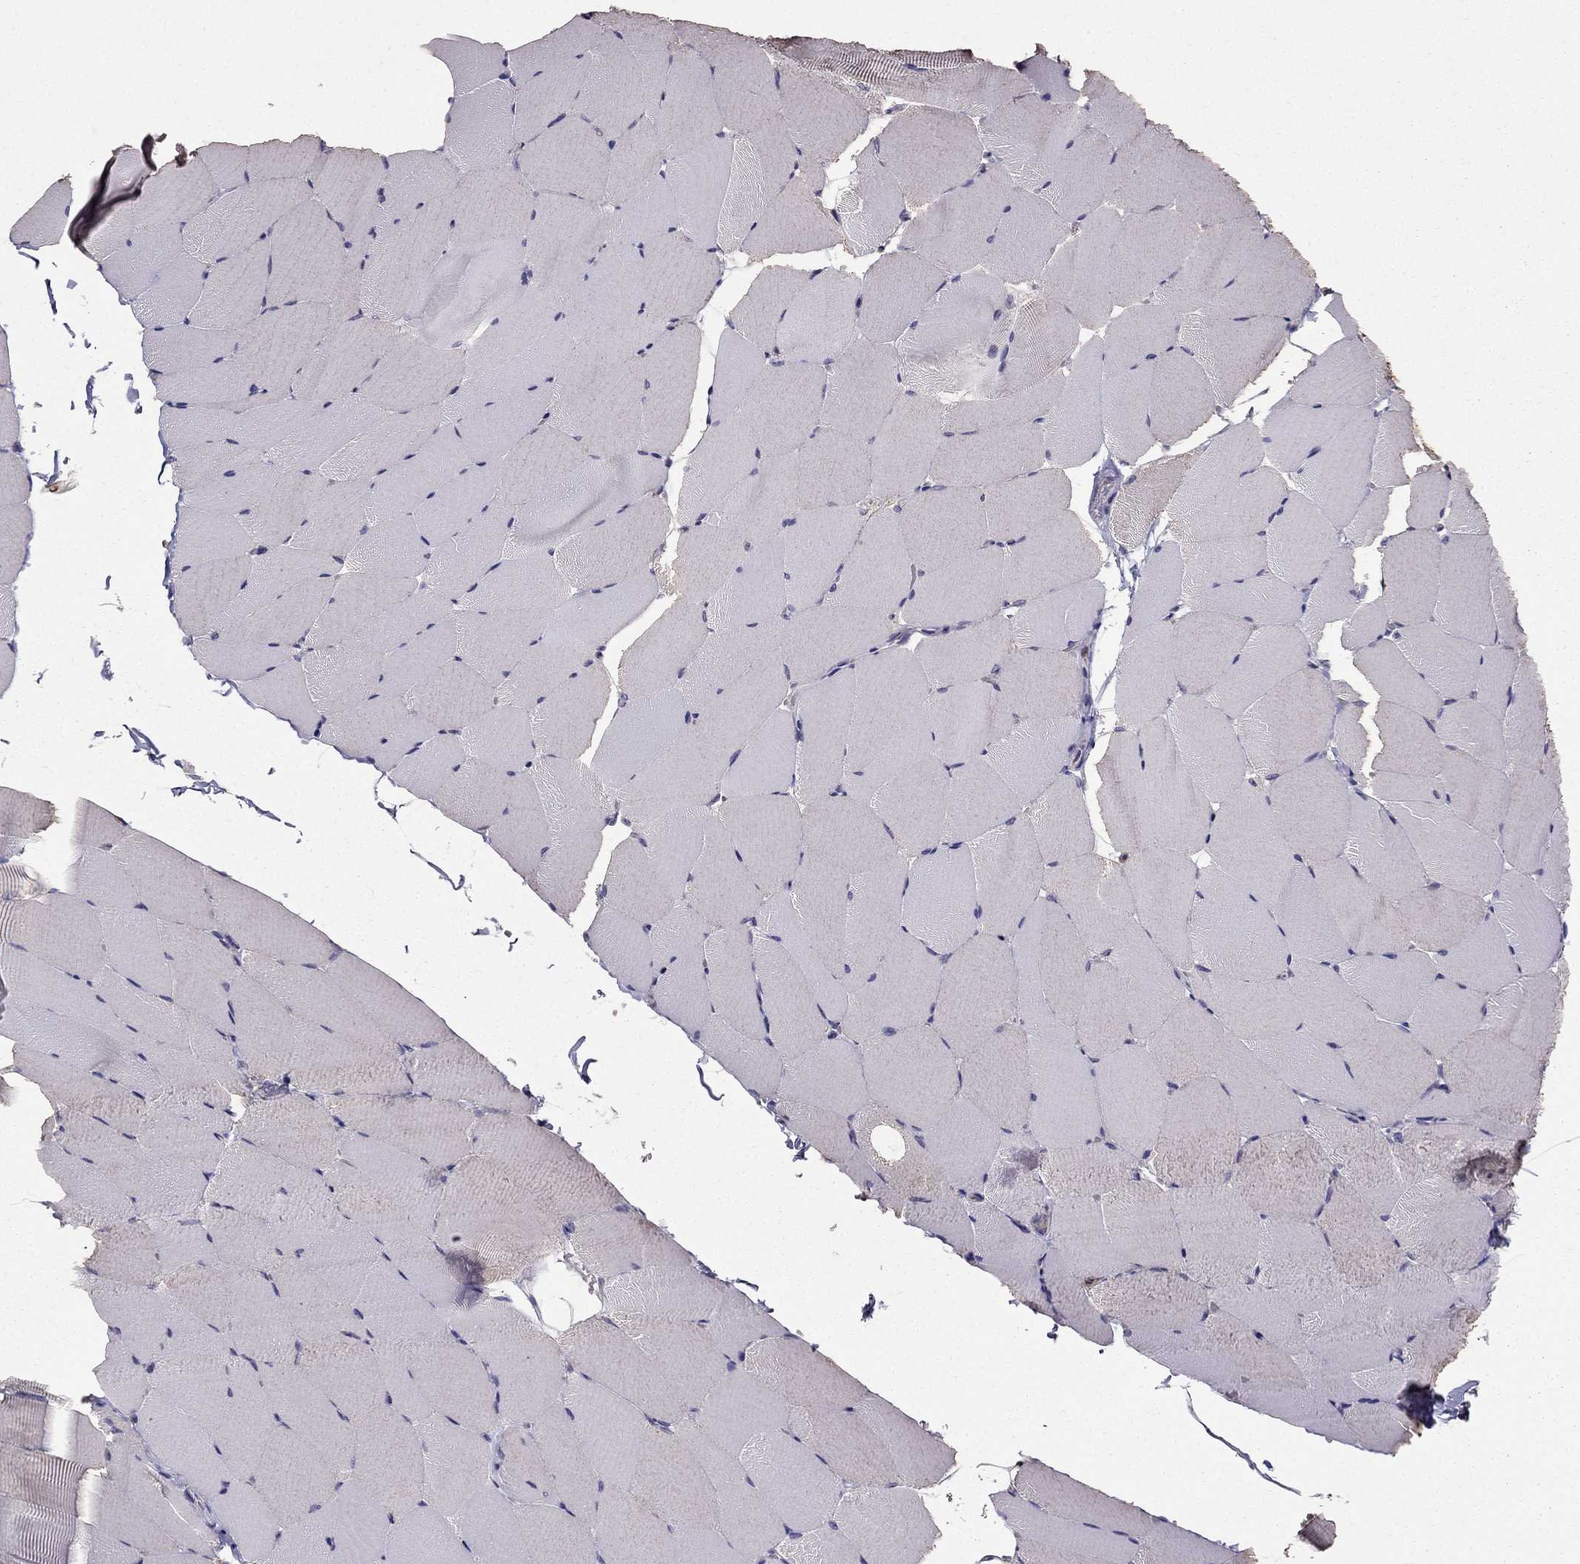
{"staining": {"intensity": "negative", "quantity": "none", "location": "none"}, "tissue": "skeletal muscle", "cell_type": "Myocytes", "image_type": "normal", "snomed": [{"axis": "morphology", "description": "Normal tissue, NOS"}, {"axis": "topography", "description": "Skeletal muscle"}], "caption": "Immunohistochemistry histopathology image of unremarkable skeletal muscle: skeletal muscle stained with DAB (3,3'-diaminobenzidine) reveals no significant protein expression in myocytes. Nuclei are stained in blue.", "gene": "RFLNB", "patient": {"sex": "female", "age": 37}}